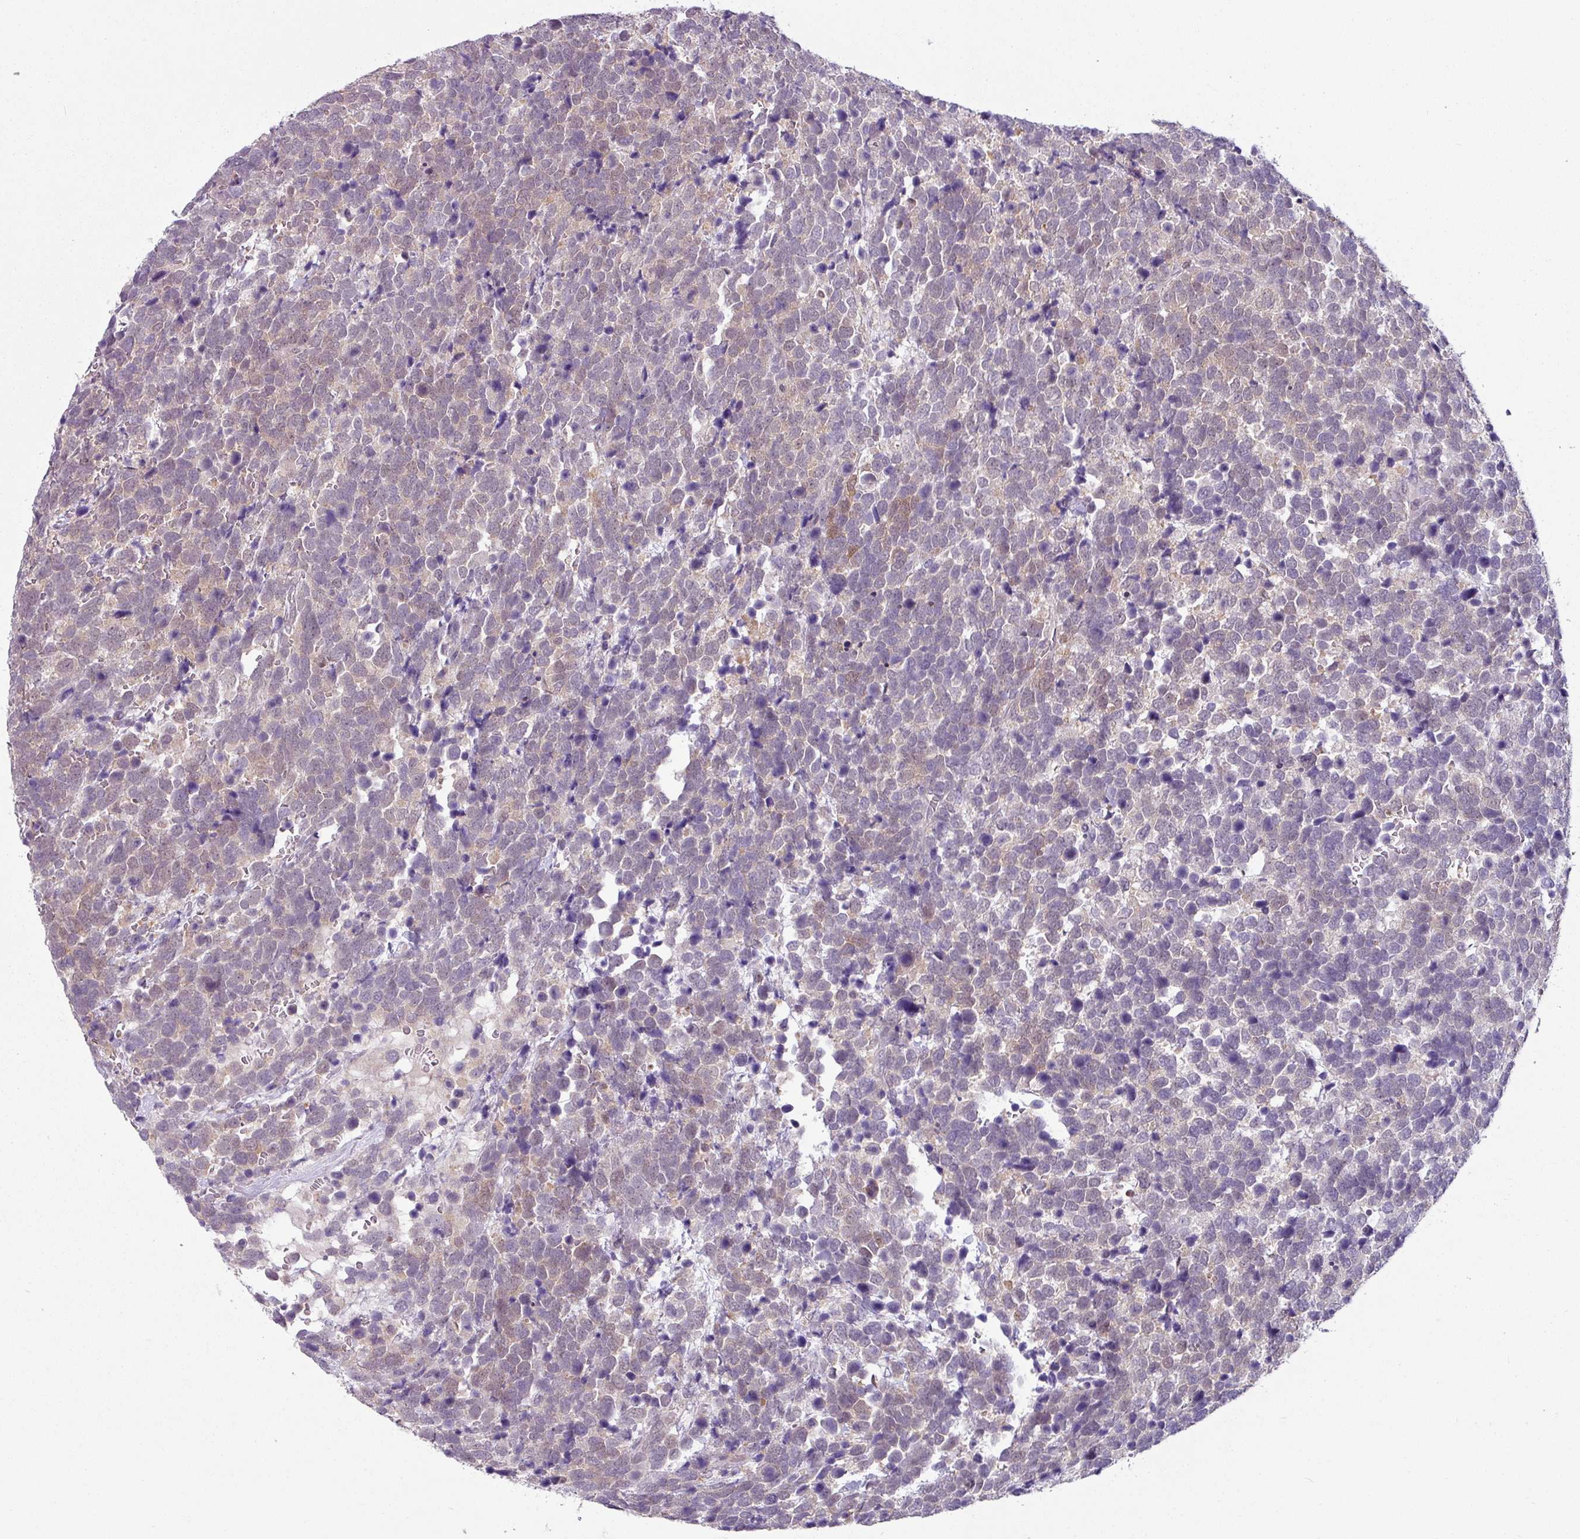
{"staining": {"intensity": "weak", "quantity": "25%-75%", "location": "cytoplasmic/membranous,nuclear"}, "tissue": "urothelial cancer", "cell_type": "Tumor cells", "image_type": "cancer", "snomed": [{"axis": "morphology", "description": "Urothelial carcinoma, High grade"}, {"axis": "topography", "description": "Urinary bladder"}], "caption": "Tumor cells exhibit weak cytoplasmic/membranous and nuclear staining in about 25%-75% of cells in high-grade urothelial carcinoma. Using DAB (3,3'-diaminobenzidine) (brown) and hematoxylin (blue) stains, captured at high magnification using brightfield microscopy.", "gene": "TTLL12", "patient": {"sex": "female", "age": 82}}